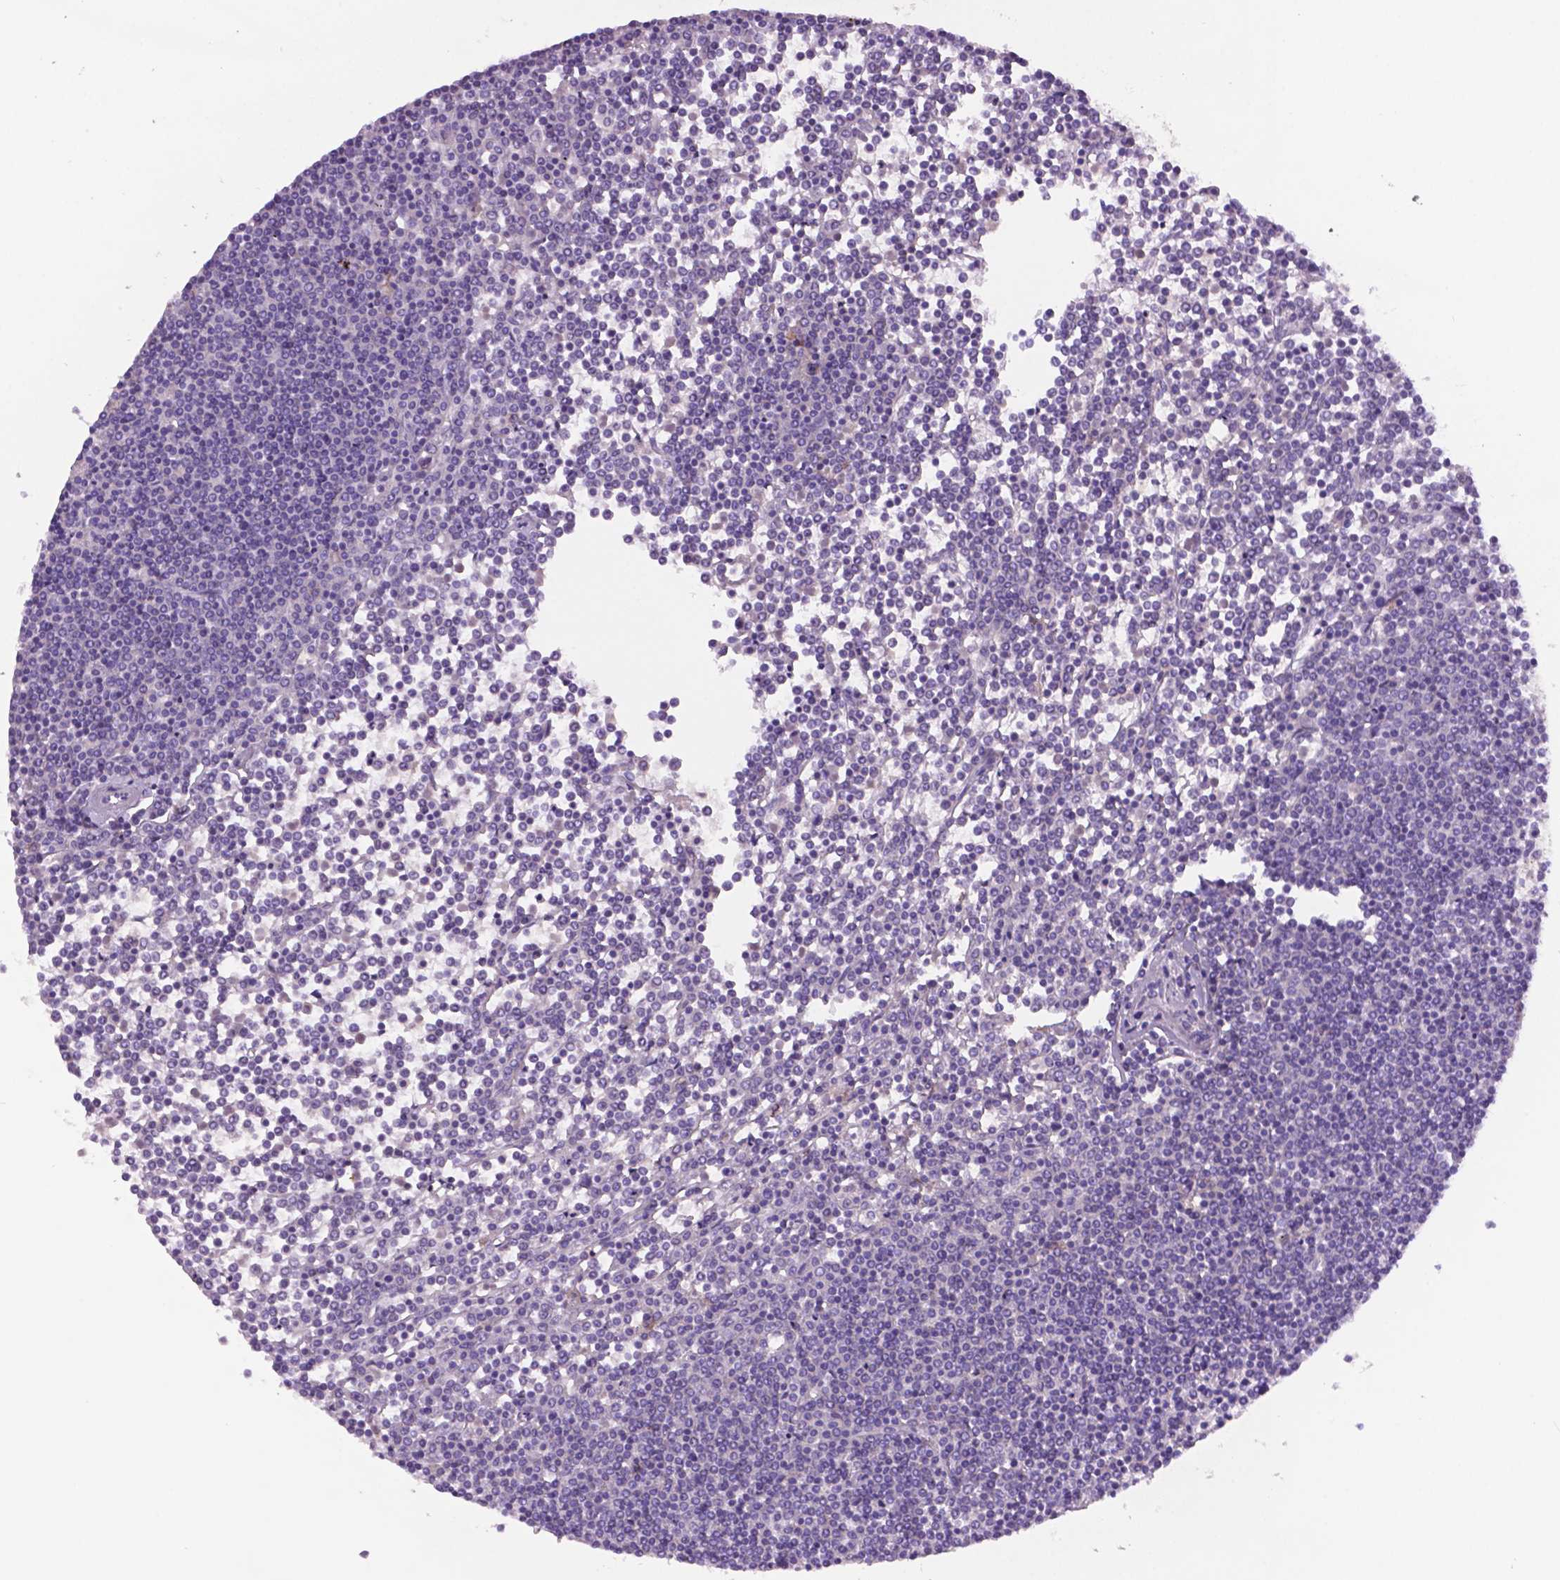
{"staining": {"intensity": "negative", "quantity": "none", "location": "none"}, "tissue": "lymphoma", "cell_type": "Tumor cells", "image_type": "cancer", "snomed": [{"axis": "morphology", "description": "Malignant lymphoma, non-Hodgkin's type, Low grade"}, {"axis": "topography", "description": "Spleen"}], "caption": "DAB (3,3'-diaminobenzidine) immunohistochemical staining of lymphoma demonstrates no significant expression in tumor cells.", "gene": "PRPS2", "patient": {"sex": "female", "age": 19}}